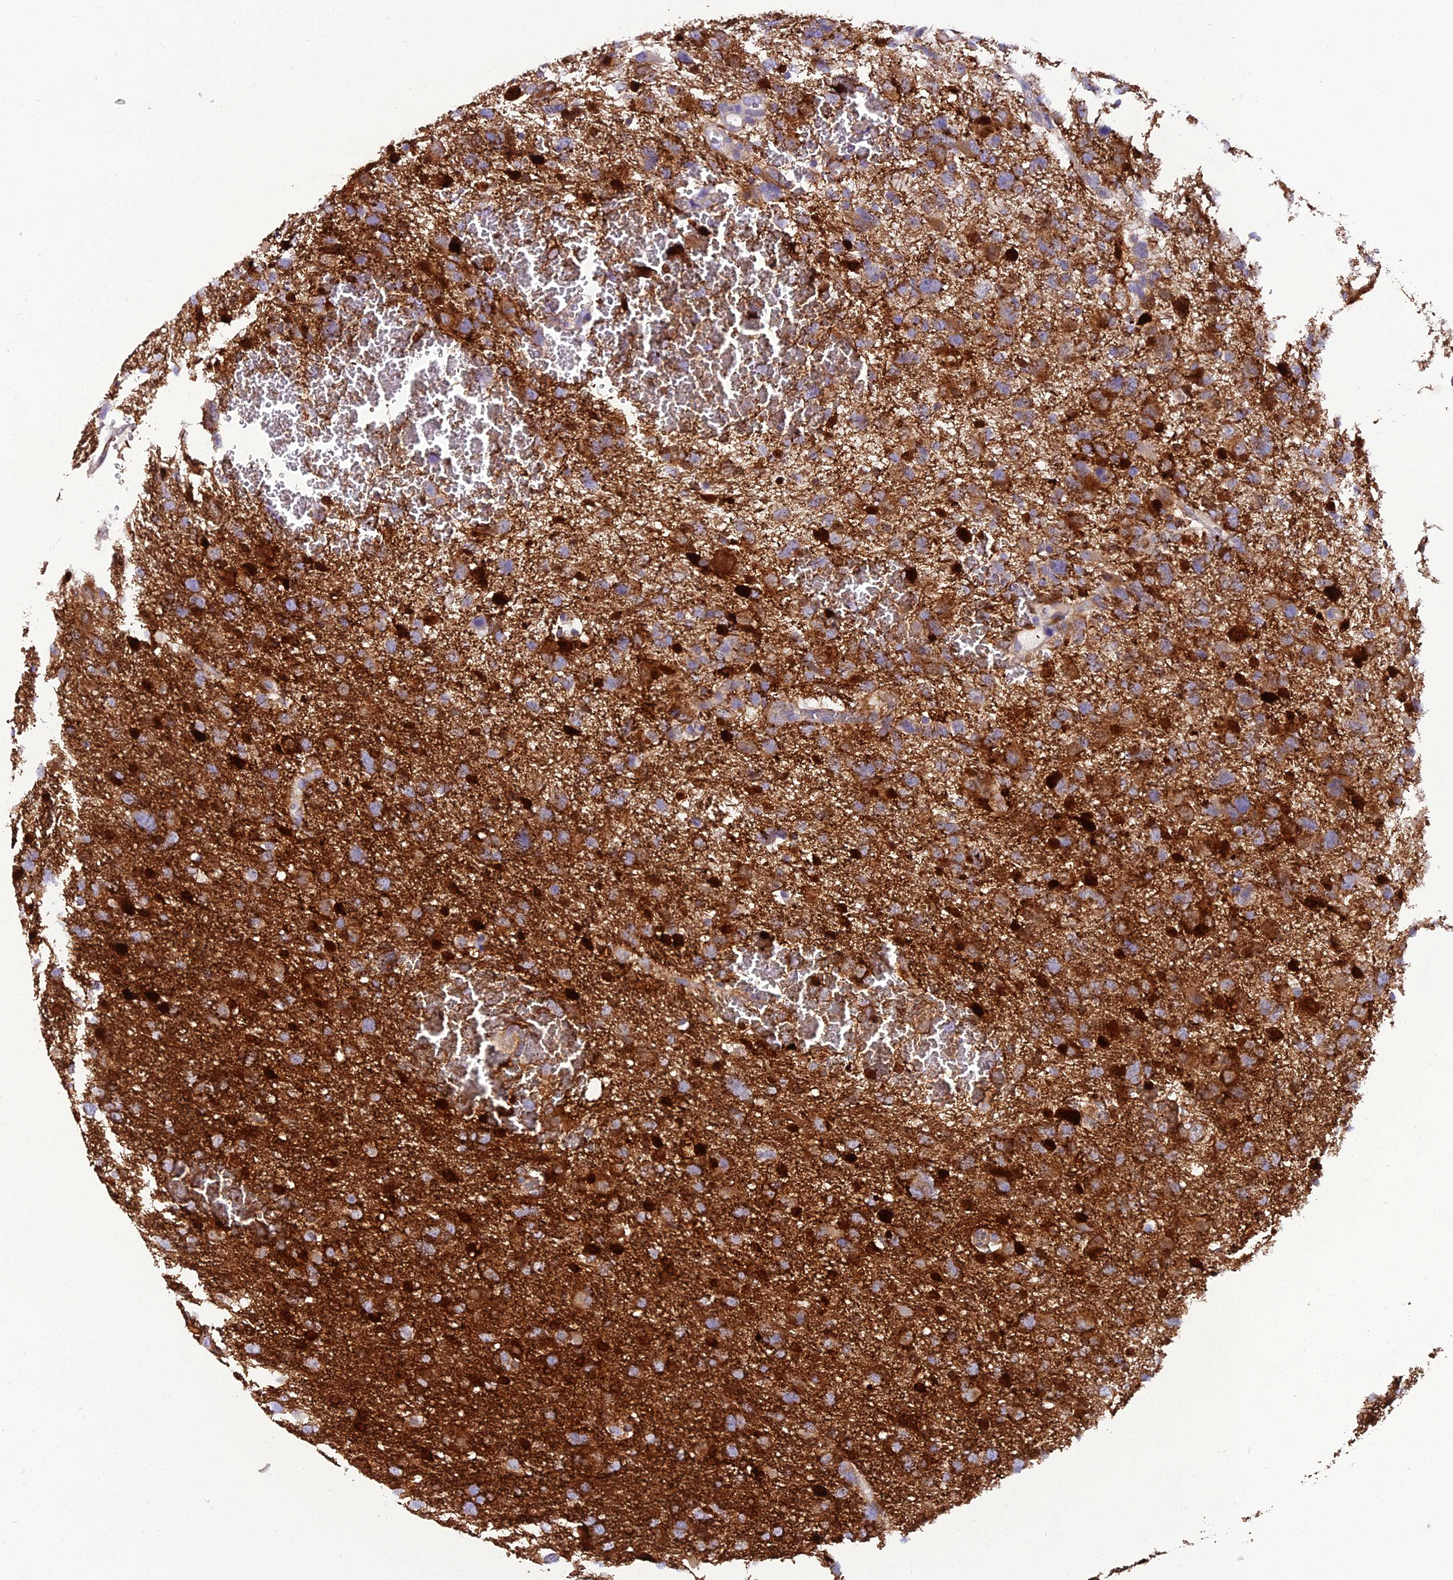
{"staining": {"intensity": "strong", "quantity": "25%-75%", "location": "cytoplasmic/membranous"}, "tissue": "glioma", "cell_type": "Tumor cells", "image_type": "cancer", "snomed": [{"axis": "morphology", "description": "Glioma, malignant, High grade"}, {"axis": "topography", "description": "Brain"}], "caption": "Immunohistochemical staining of human glioma displays high levels of strong cytoplasmic/membranous protein expression in approximately 25%-75% of tumor cells.", "gene": "GPD1", "patient": {"sex": "male", "age": 61}}